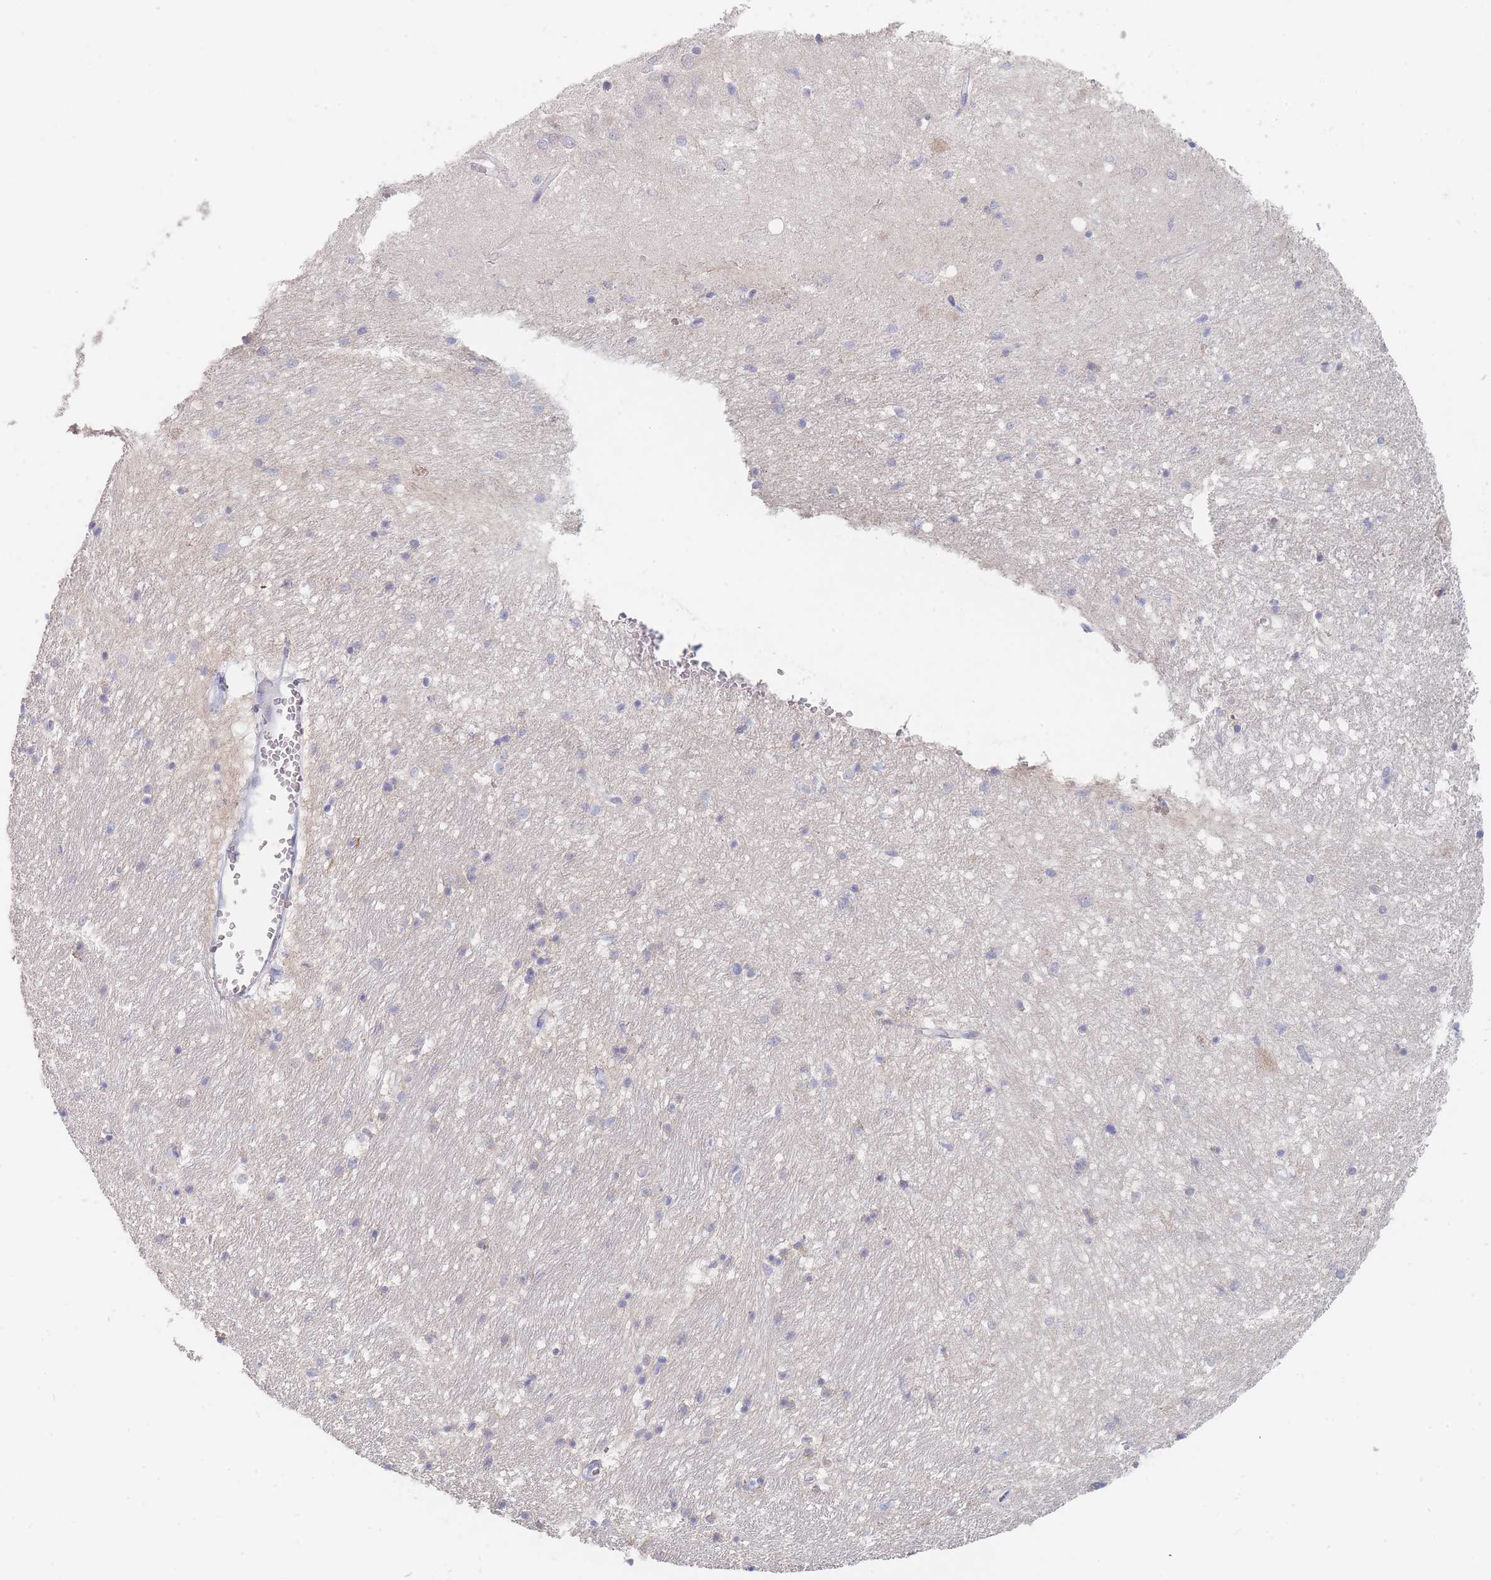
{"staining": {"intensity": "negative", "quantity": "none", "location": "none"}, "tissue": "hippocampus", "cell_type": "Glial cells", "image_type": "normal", "snomed": [{"axis": "morphology", "description": "Normal tissue, NOS"}, {"axis": "topography", "description": "Hippocampus"}], "caption": "This is an immunohistochemistry (IHC) image of unremarkable human hippocampus. There is no positivity in glial cells.", "gene": "PPP6C", "patient": {"sex": "female", "age": 64}}